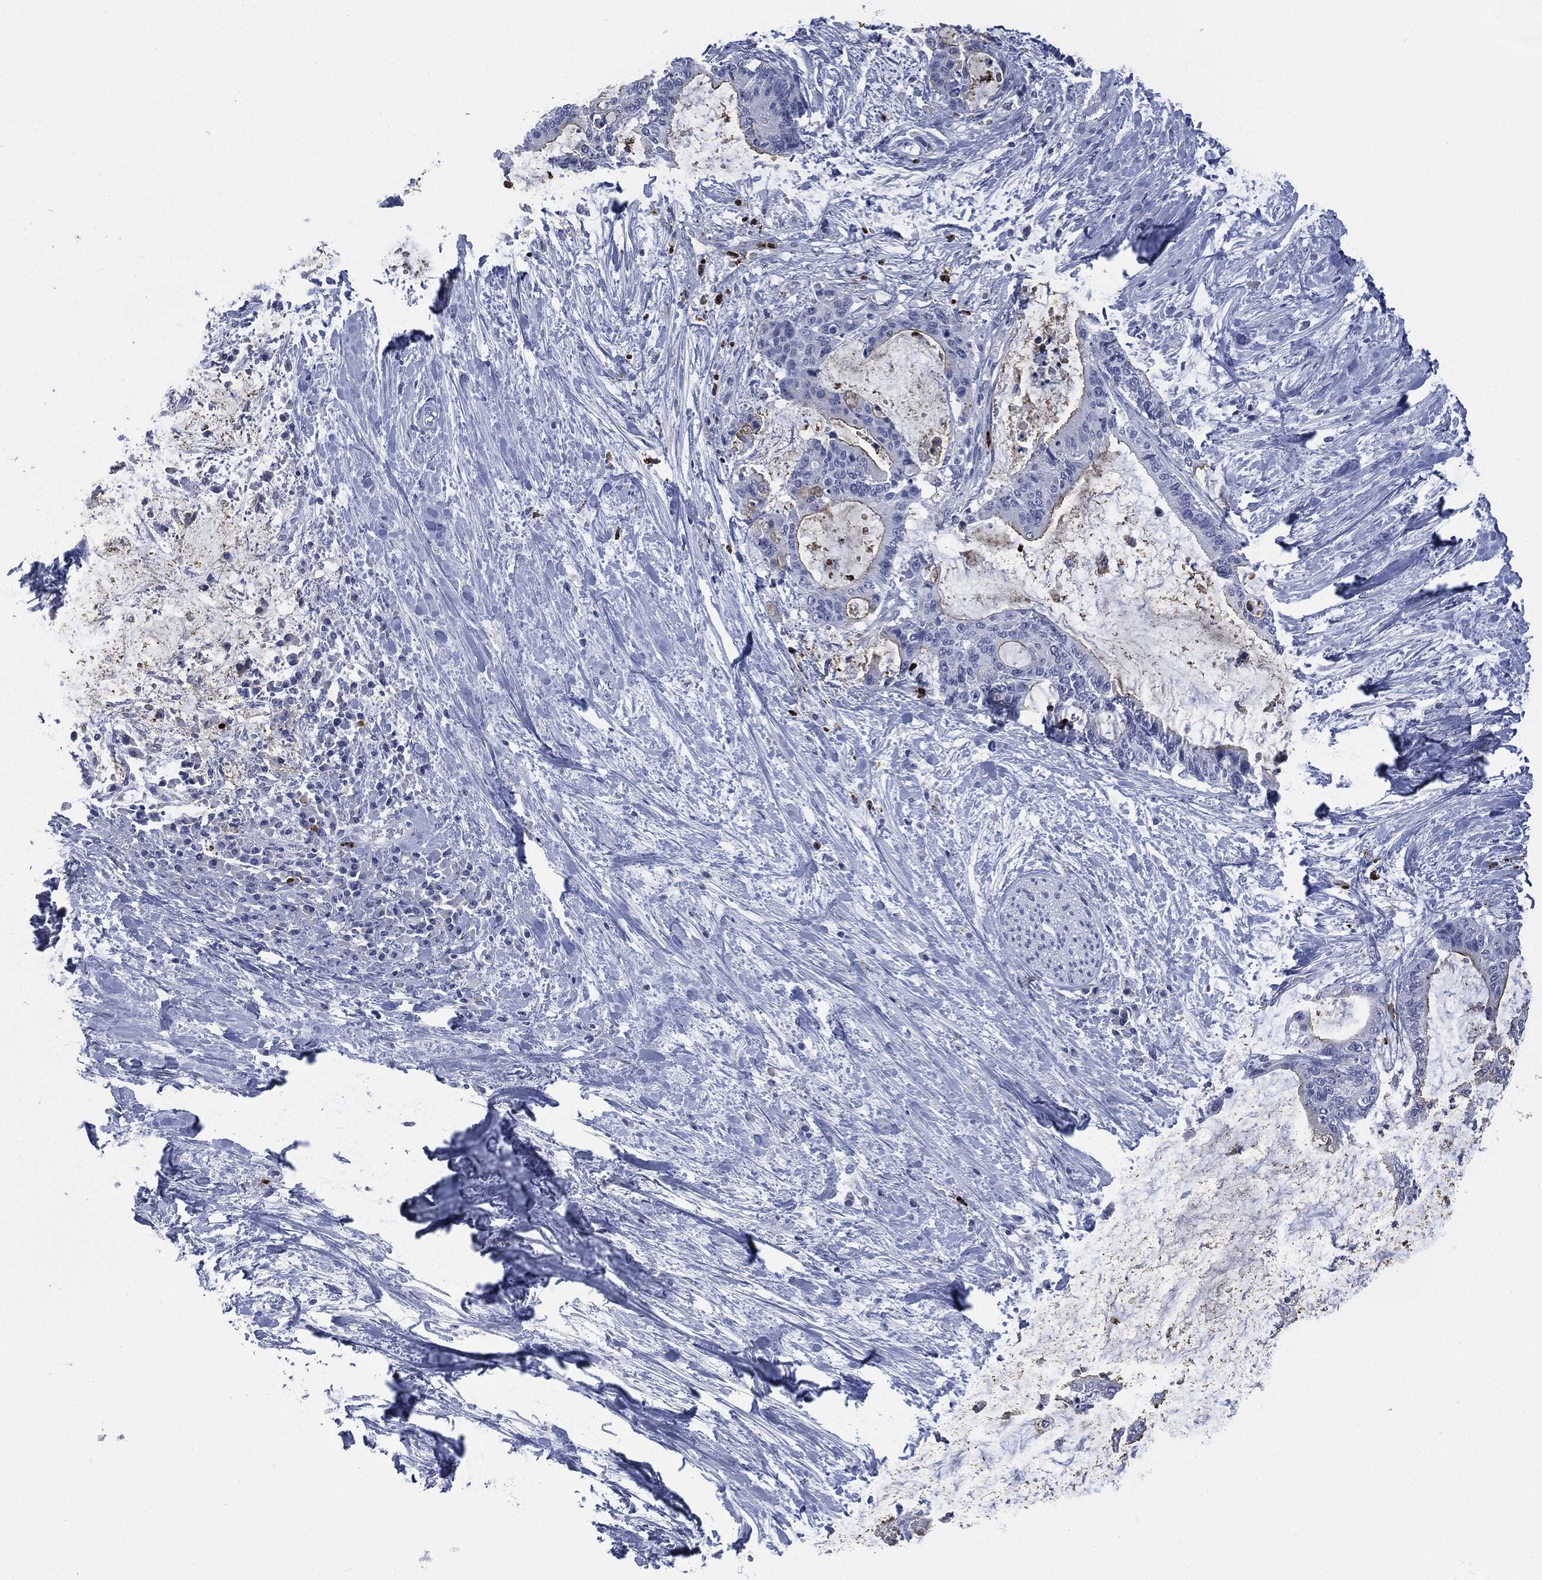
{"staining": {"intensity": "moderate", "quantity": "<25%", "location": "cytoplasmic/membranous"}, "tissue": "liver cancer", "cell_type": "Tumor cells", "image_type": "cancer", "snomed": [{"axis": "morphology", "description": "Cholangiocarcinoma"}, {"axis": "topography", "description": "Liver"}], "caption": "Liver cancer stained with a protein marker displays moderate staining in tumor cells.", "gene": "CEACAM8", "patient": {"sex": "female", "age": 73}}